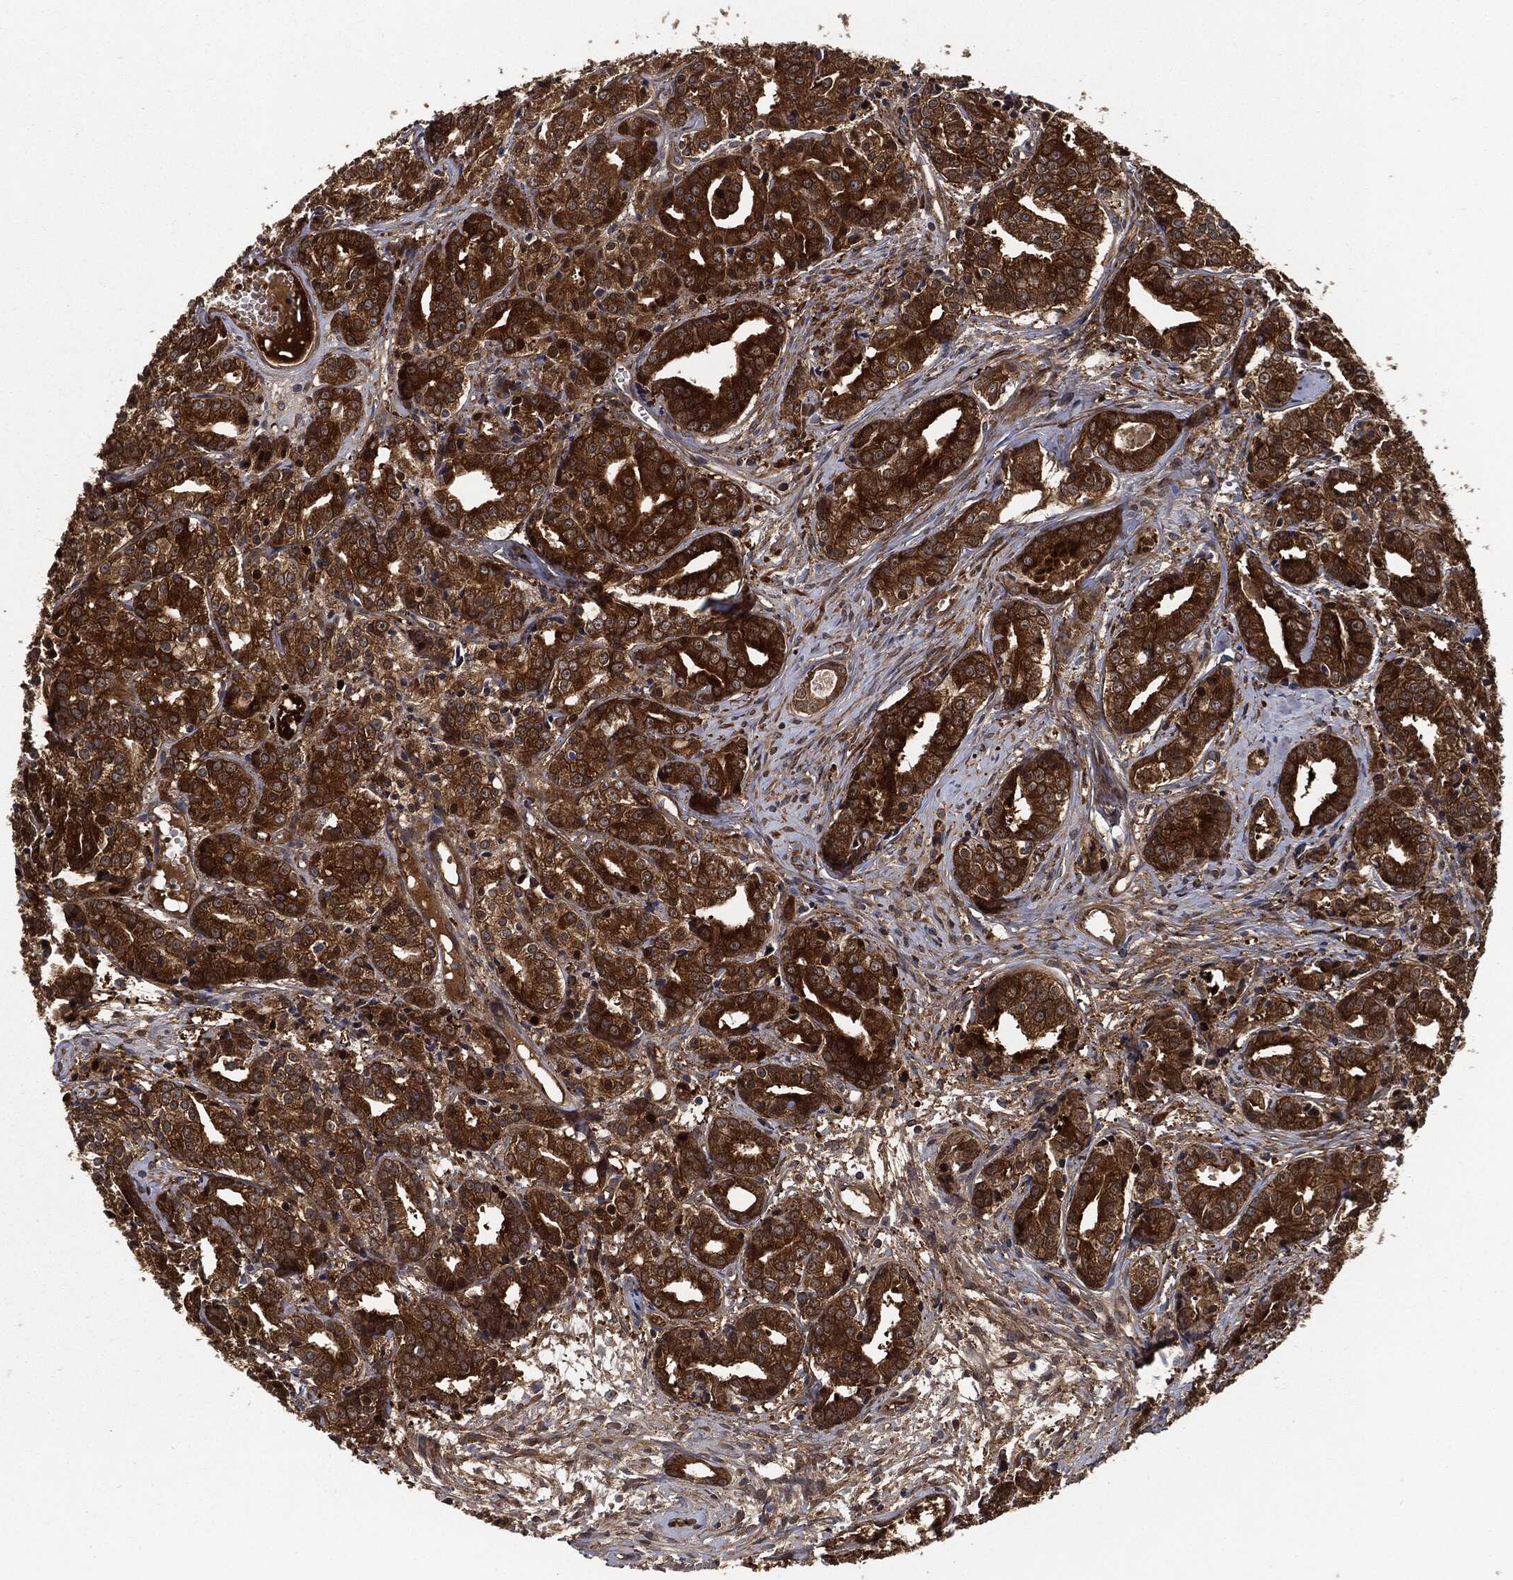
{"staining": {"intensity": "strong", "quantity": ">75%", "location": "cytoplasmic/membranous"}, "tissue": "prostate cancer", "cell_type": "Tumor cells", "image_type": "cancer", "snomed": [{"axis": "morphology", "description": "Adenocarcinoma, Medium grade"}, {"axis": "topography", "description": "Prostate"}], "caption": "Protein expression analysis of adenocarcinoma (medium-grade) (prostate) exhibits strong cytoplasmic/membranous staining in about >75% of tumor cells.", "gene": "PRDX2", "patient": {"sex": "male", "age": 74}}